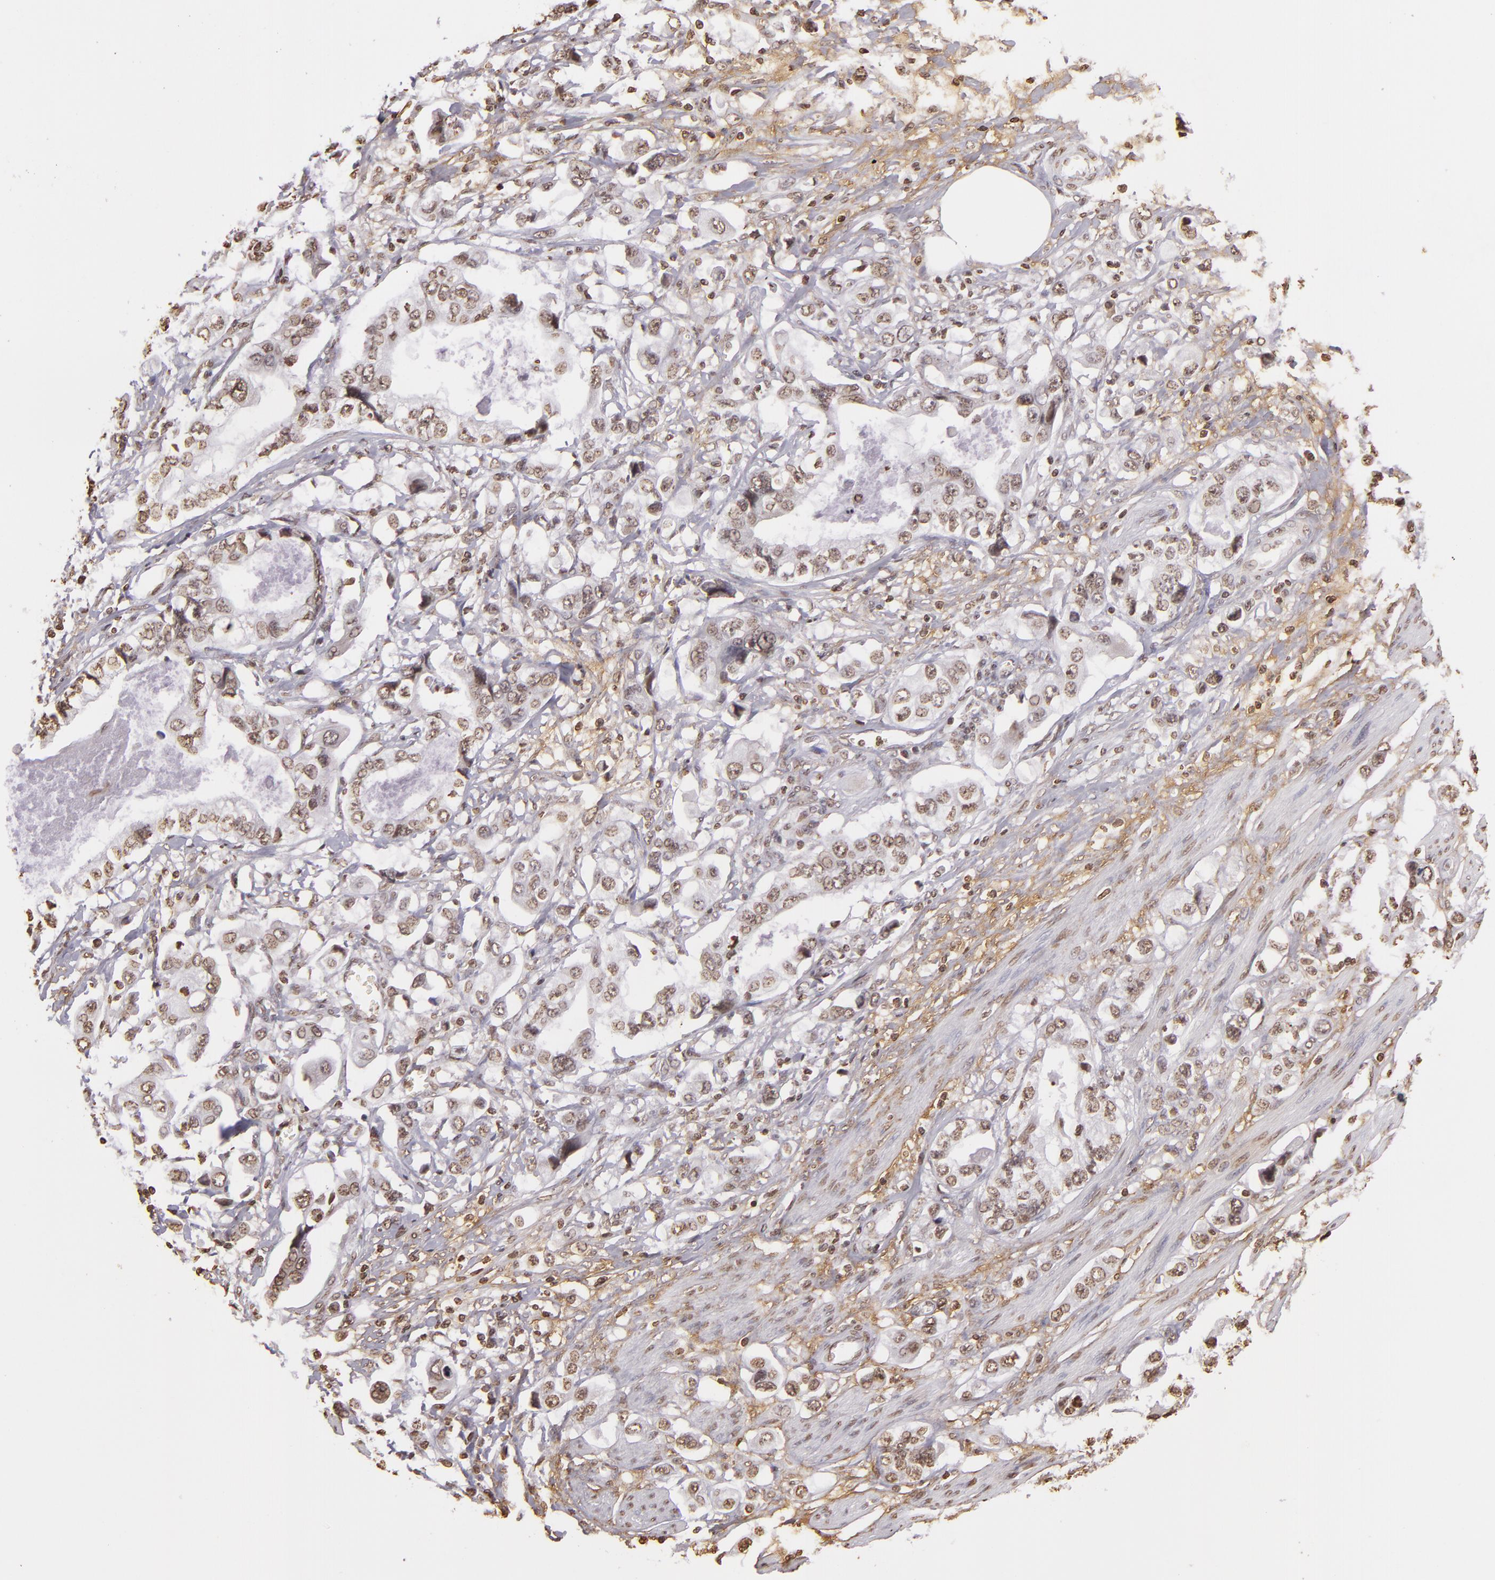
{"staining": {"intensity": "weak", "quantity": "25%-75%", "location": "nuclear"}, "tissue": "stomach cancer", "cell_type": "Tumor cells", "image_type": "cancer", "snomed": [{"axis": "morphology", "description": "Adenocarcinoma, NOS"}, {"axis": "topography", "description": "Pancreas"}, {"axis": "topography", "description": "Stomach, upper"}], "caption": "About 25%-75% of tumor cells in human stomach cancer (adenocarcinoma) reveal weak nuclear protein expression as visualized by brown immunohistochemical staining.", "gene": "THRB", "patient": {"sex": "male", "age": 77}}